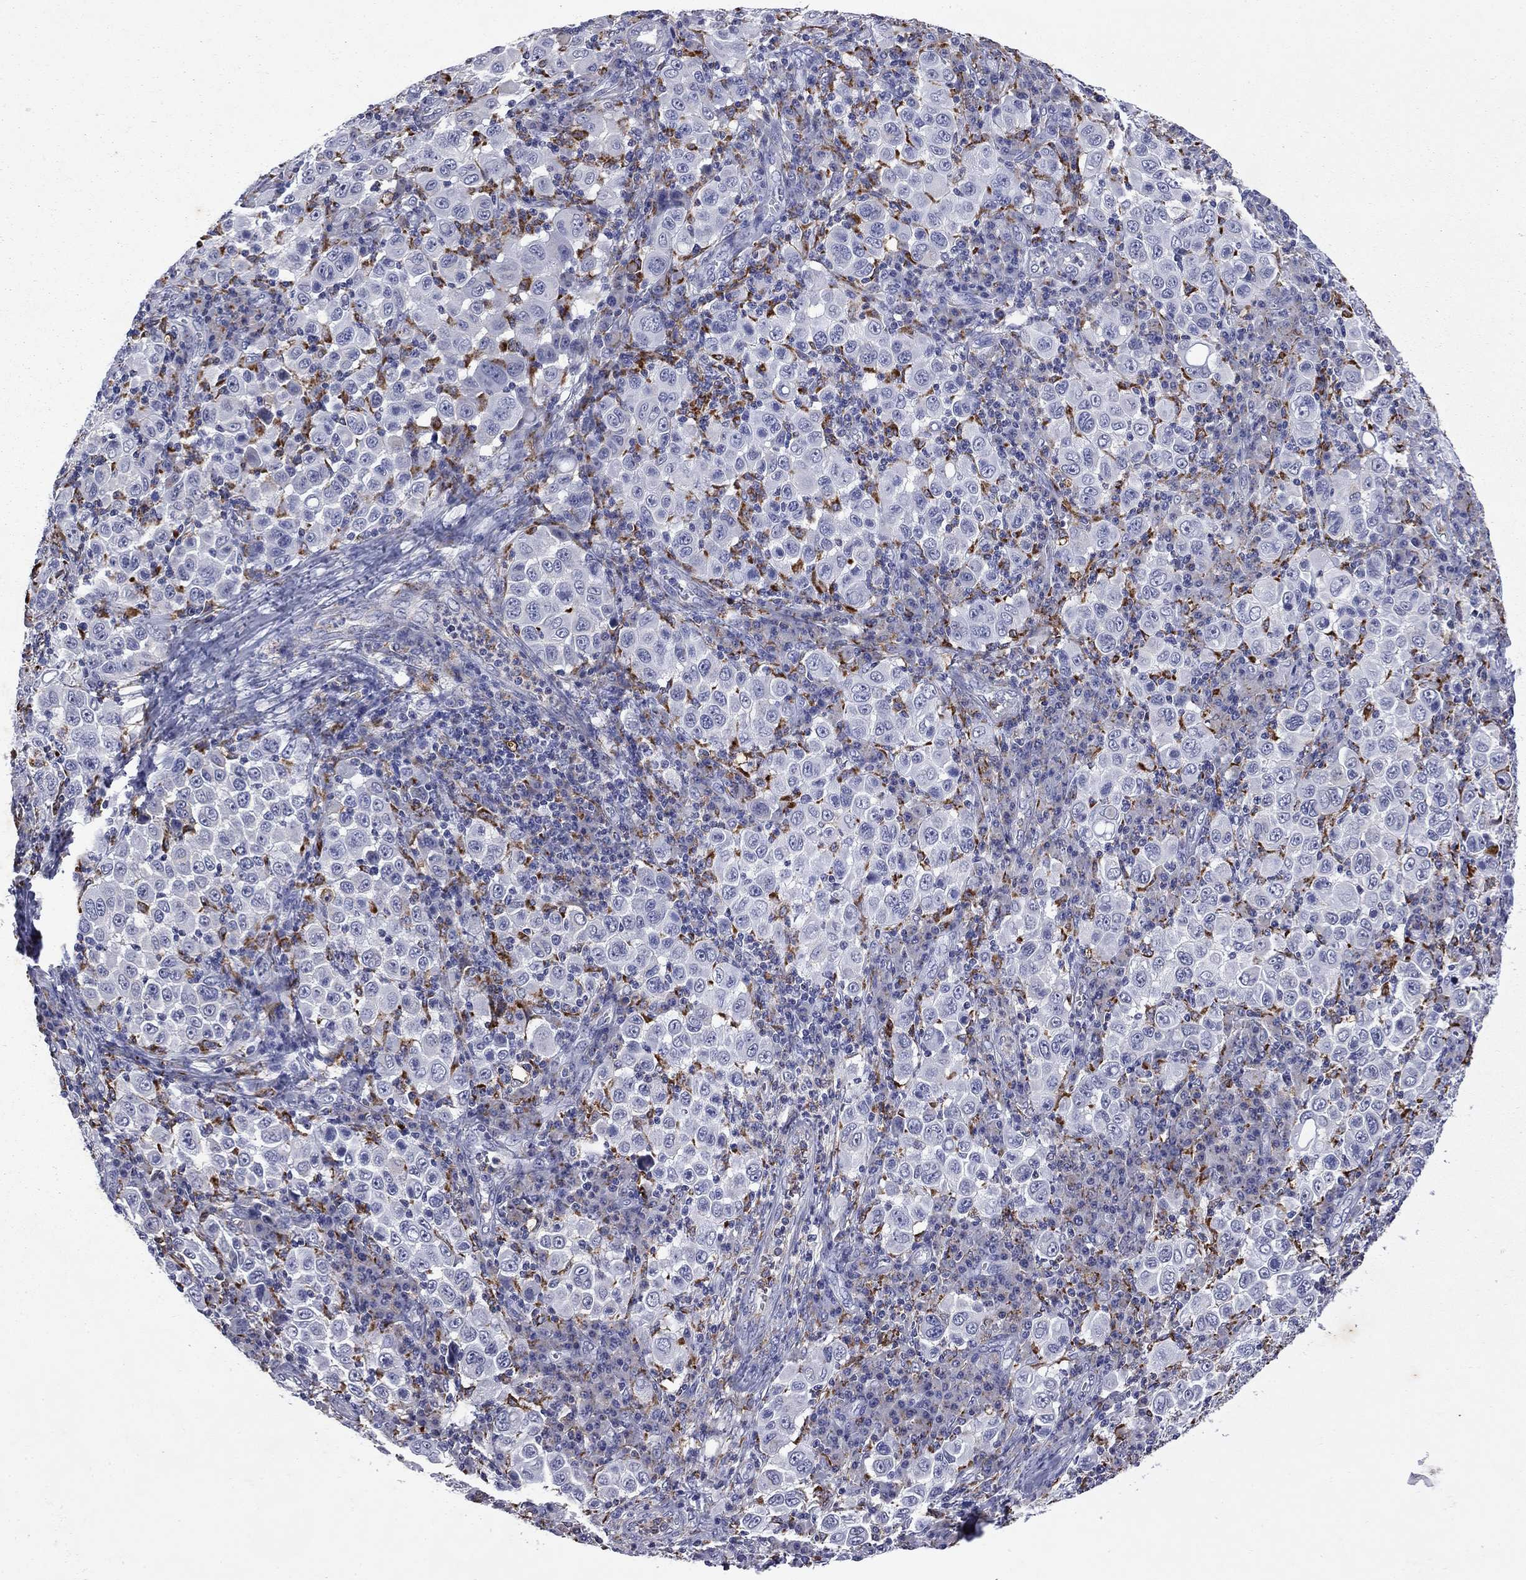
{"staining": {"intensity": "negative", "quantity": "none", "location": "none"}, "tissue": "melanoma", "cell_type": "Tumor cells", "image_type": "cancer", "snomed": [{"axis": "morphology", "description": "Malignant melanoma, NOS"}, {"axis": "topography", "description": "Skin"}], "caption": "Micrograph shows no protein staining in tumor cells of malignant melanoma tissue.", "gene": "MADCAM1", "patient": {"sex": "female", "age": 57}}